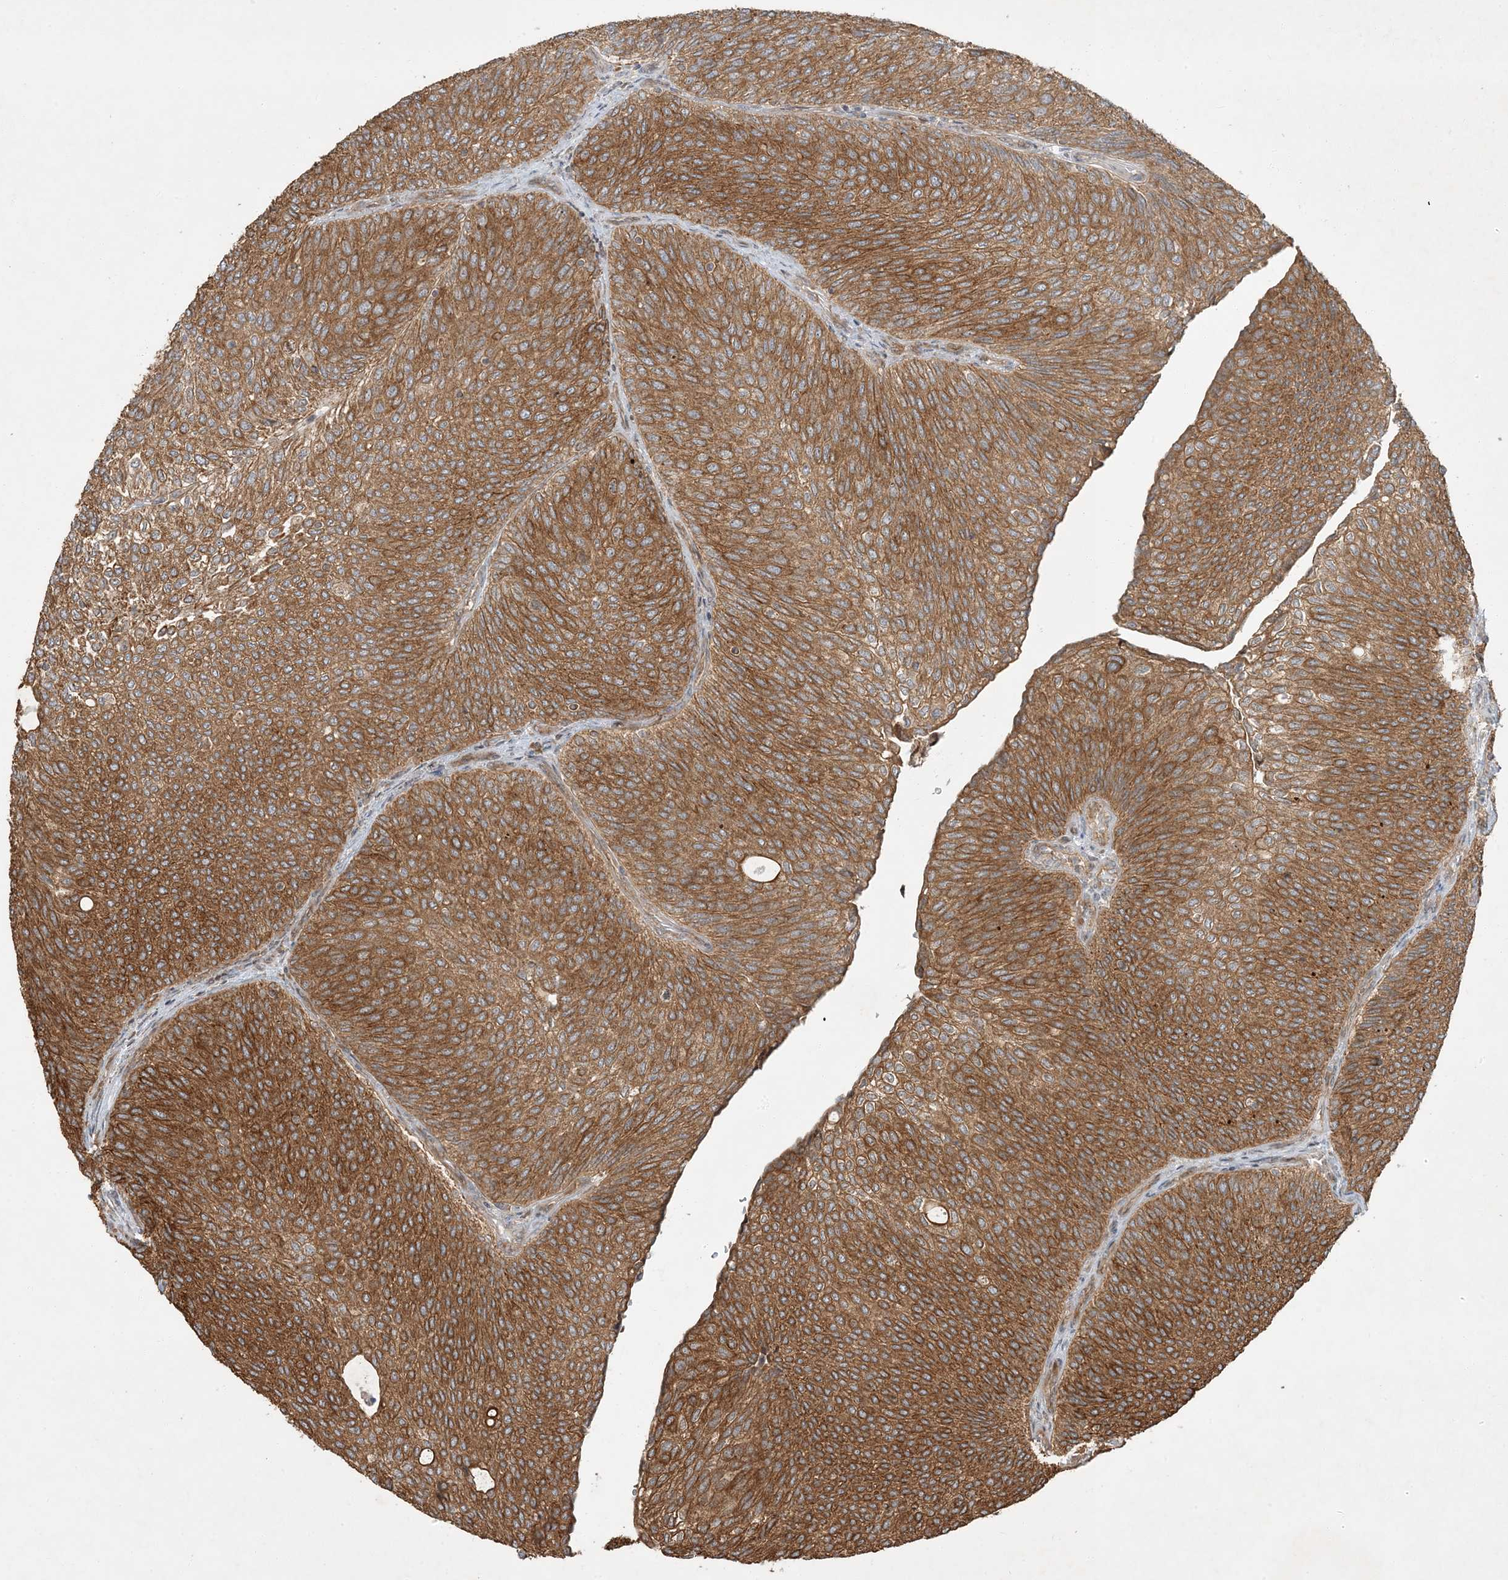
{"staining": {"intensity": "moderate", "quantity": ">75%", "location": "cytoplasmic/membranous"}, "tissue": "urothelial cancer", "cell_type": "Tumor cells", "image_type": "cancer", "snomed": [{"axis": "morphology", "description": "Urothelial carcinoma, Low grade"}, {"axis": "topography", "description": "Urinary bladder"}], "caption": "Urothelial carcinoma (low-grade) tissue demonstrates moderate cytoplasmic/membranous expression in approximately >75% of tumor cells, visualized by immunohistochemistry.", "gene": "COMMD8", "patient": {"sex": "female", "age": 79}}